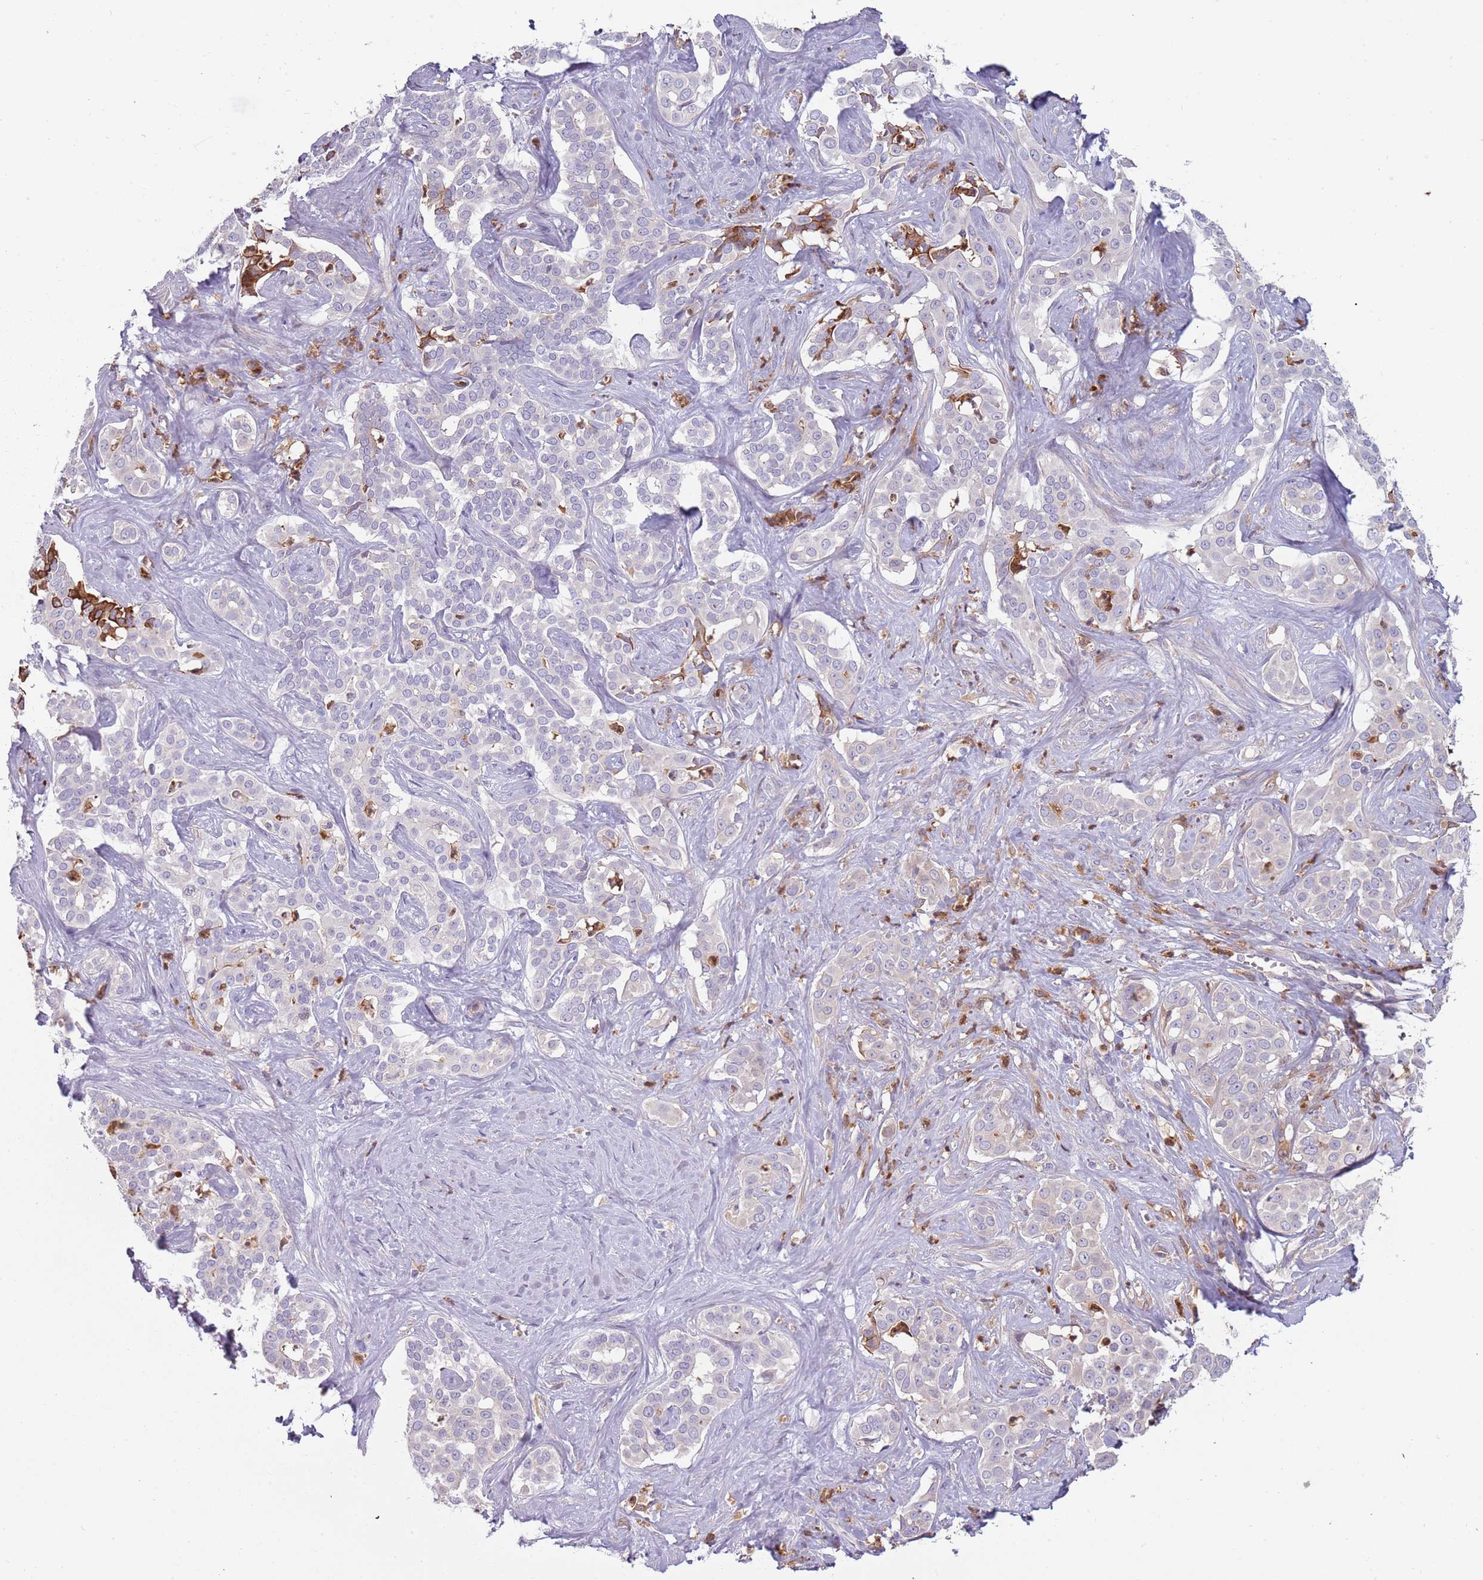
{"staining": {"intensity": "weak", "quantity": "25%-75%", "location": "cytoplasmic/membranous"}, "tissue": "liver cancer", "cell_type": "Tumor cells", "image_type": "cancer", "snomed": [{"axis": "morphology", "description": "Cholangiocarcinoma"}, {"axis": "topography", "description": "Liver"}], "caption": "Protein positivity by IHC exhibits weak cytoplasmic/membranous expression in approximately 25%-75% of tumor cells in cholangiocarcinoma (liver).", "gene": "NADK", "patient": {"sex": "male", "age": 67}}